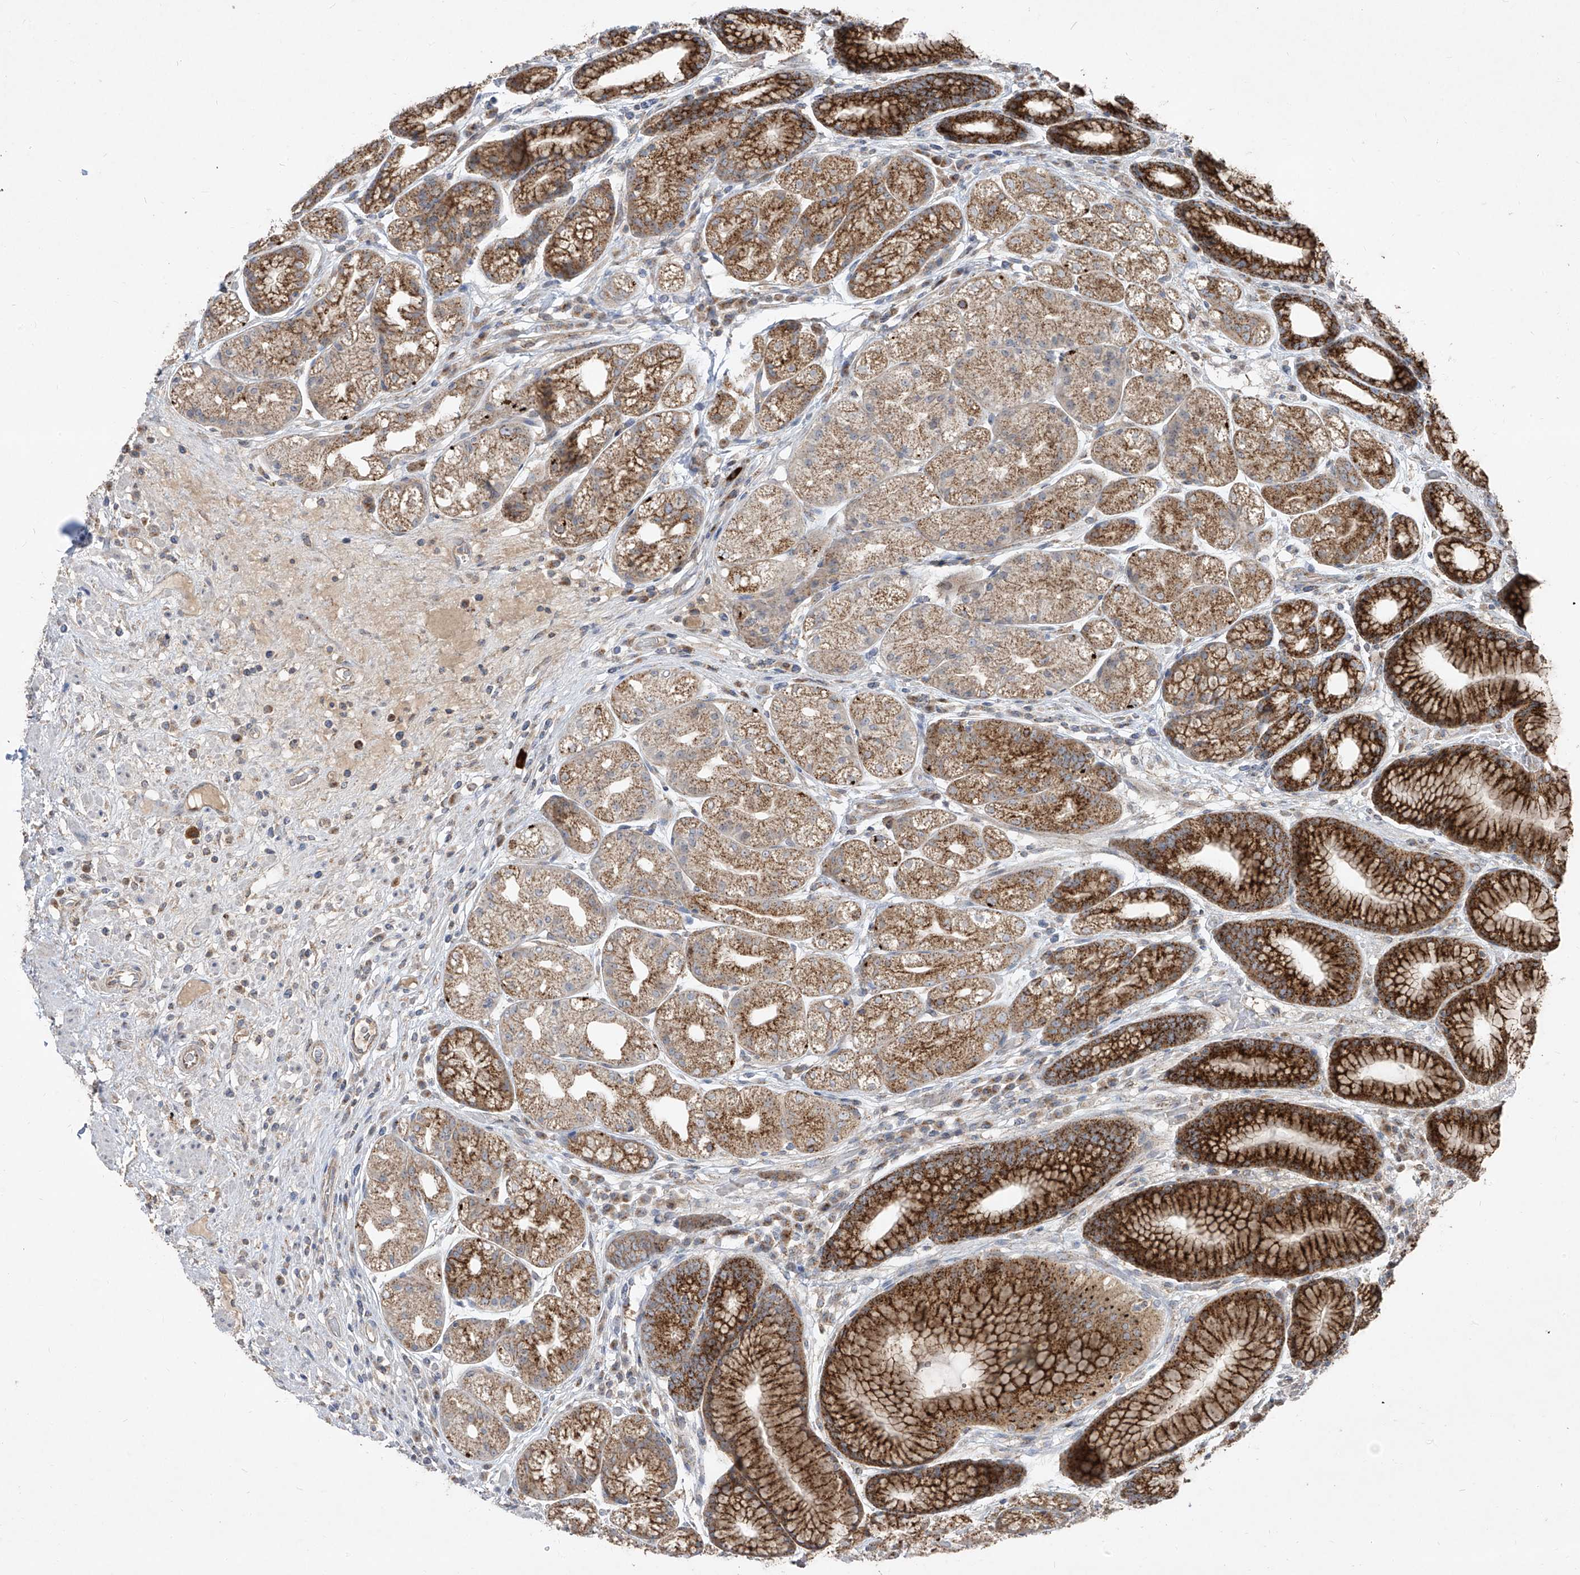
{"staining": {"intensity": "strong", "quantity": "25%-75%", "location": "cytoplasmic/membranous"}, "tissue": "stomach", "cell_type": "Glandular cells", "image_type": "normal", "snomed": [{"axis": "morphology", "description": "Normal tissue, NOS"}, {"axis": "topography", "description": "Stomach"}], "caption": "IHC image of benign stomach: human stomach stained using immunohistochemistry displays high levels of strong protein expression localized specifically in the cytoplasmic/membranous of glandular cells, appearing as a cytoplasmic/membranous brown color.", "gene": "ABCD3", "patient": {"sex": "male", "age": 57}}